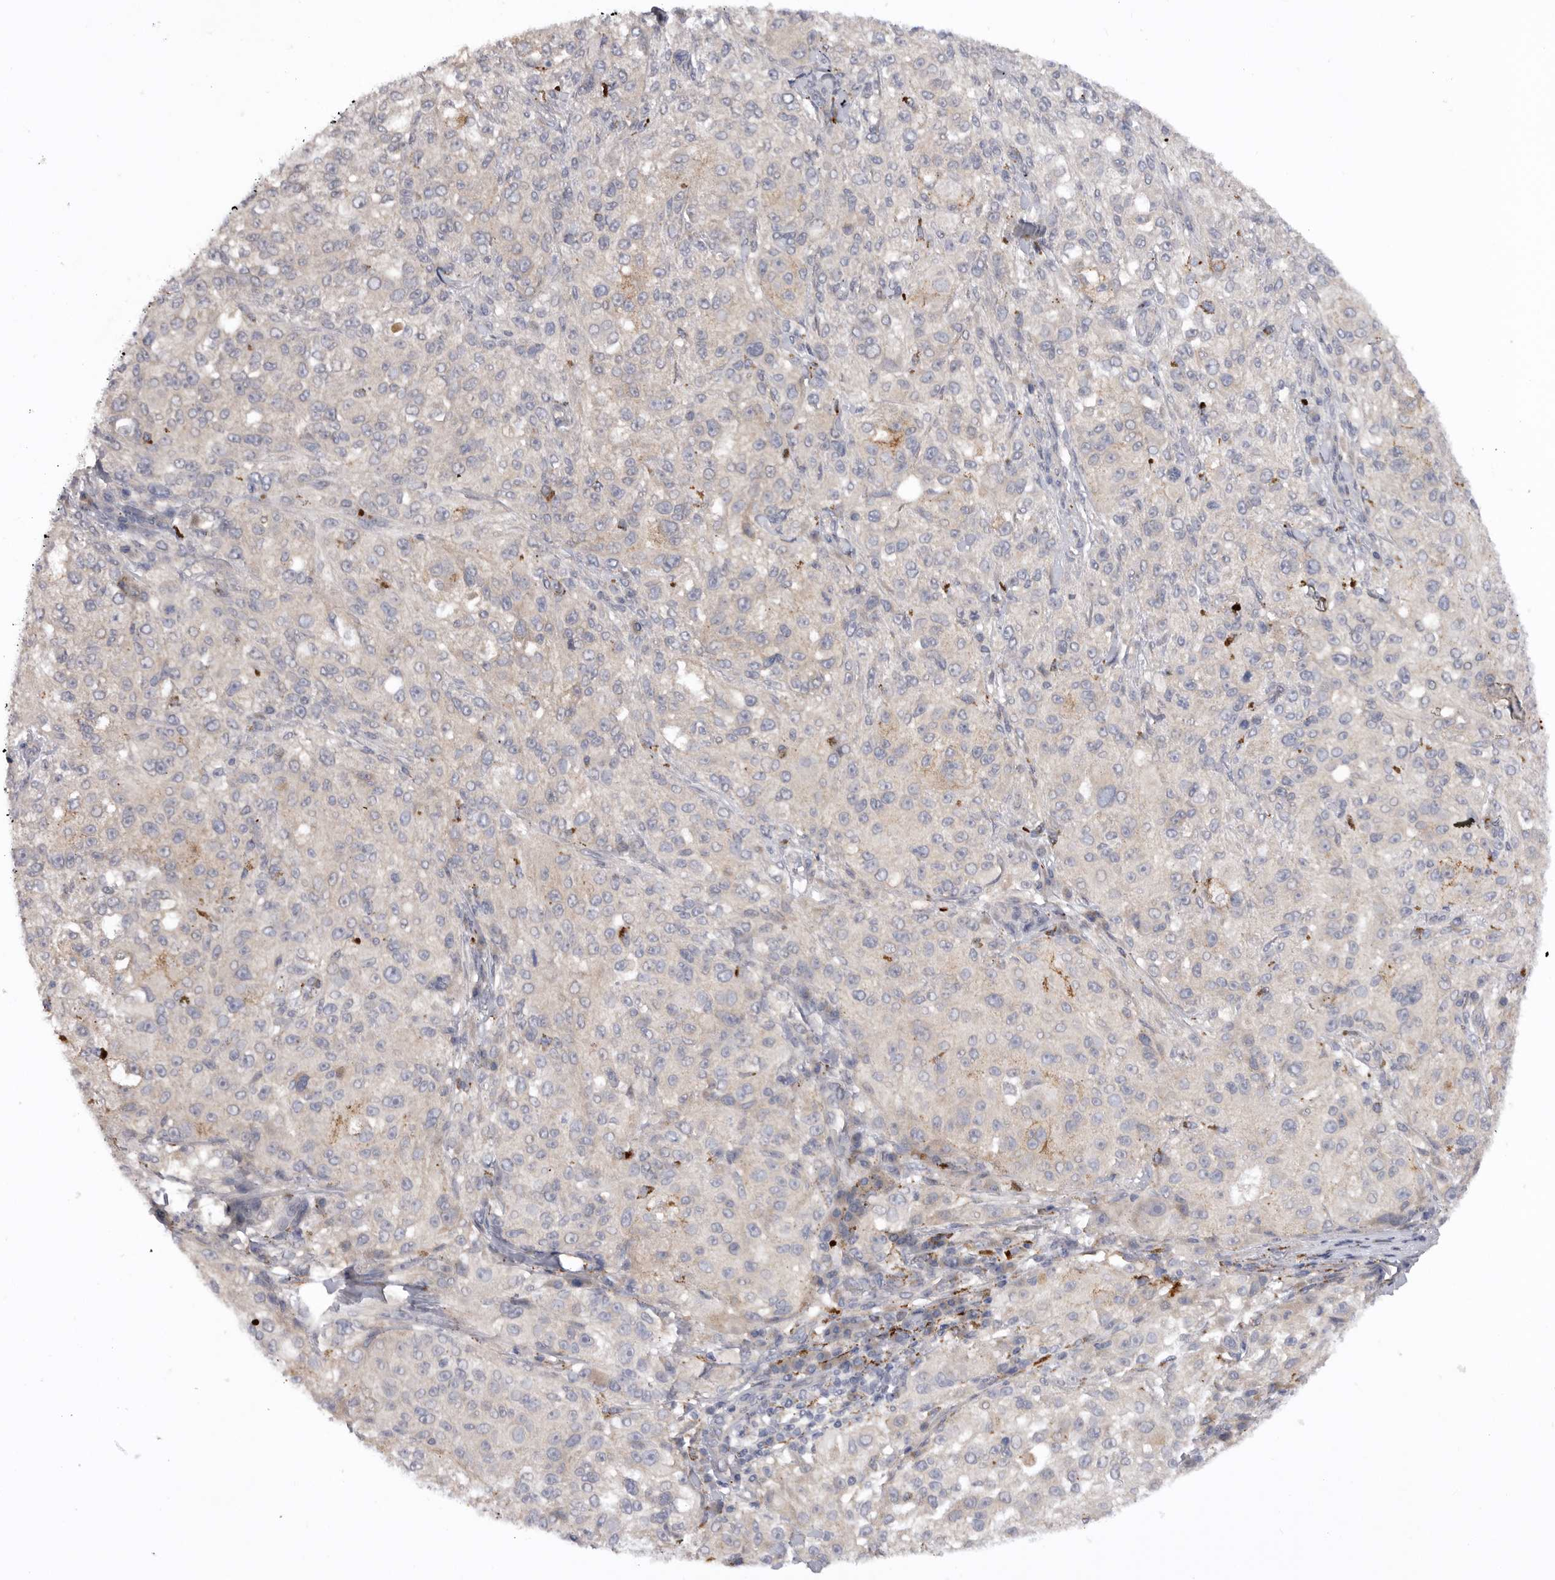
{"staining": {"intensity": "negative", "quantity": "none", "location": "none"}, "tissue": "melanoma", "cell_type": "Tumor cells", "image_type": "cancer", "snomed": [{"axis": "morphology", "description": "Necrosis, NOS"}, {"axis": "morphology", "description": "Malignant melanoma, NOS"}, {"axis": "topography", "description": "Skin"}], "caption": "DAB immunohistochemical staining of malignant melanoma shows no significant positivity in tumor cells.", "gene": "DHDDS", "patient": {"sex": "female", "age": 87}}